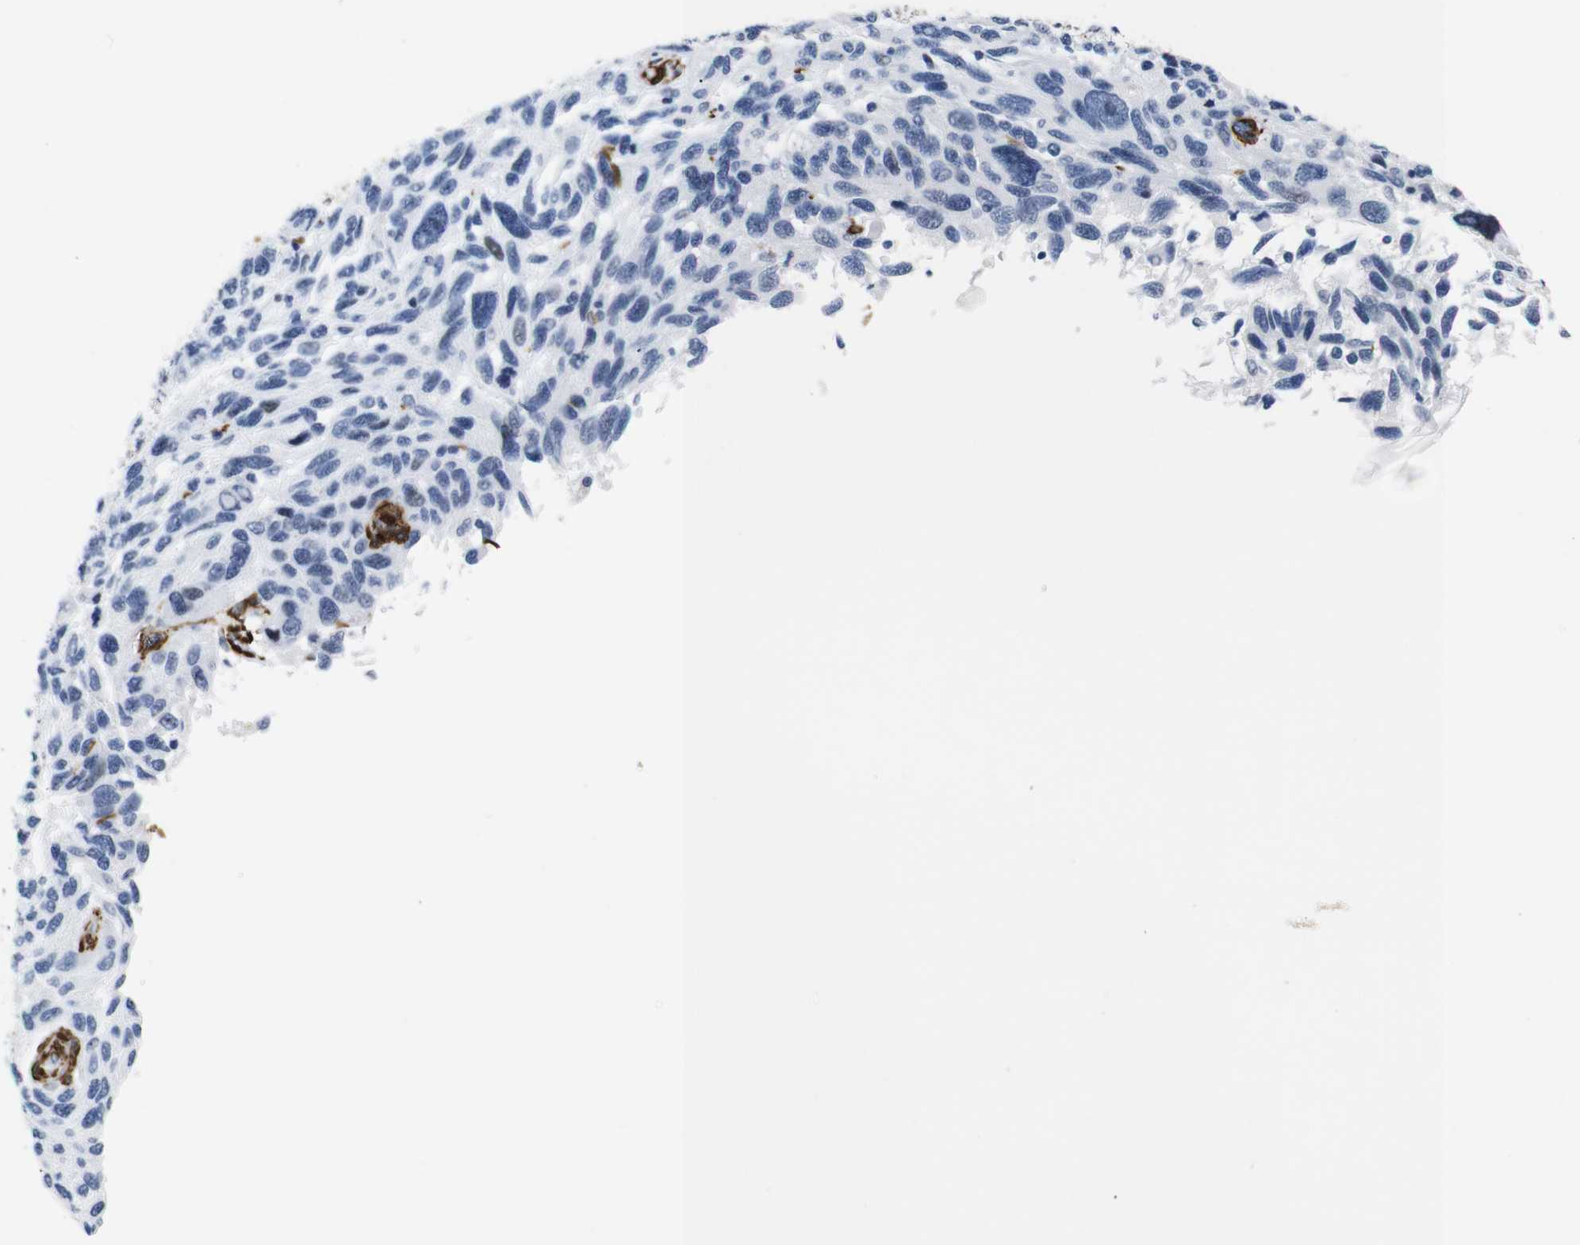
{"staining": {"intensity": "negative", "quantity": "none", "location": "none"}, "tissue": "melanoma", "cell_type": "Tumor cells", "image_type": "cancer", "snomed": [{"axis": "morphology", "description": "Malignant melanoma, NOS"}, {"axis": "topography", "description": "Skin"}], "caption": "Immunohistochemical staining of melanoma shows no significant staining in tumor cells. Nuclei are stained in blue.", "gene": "ACTA2", "patient": {"sex": "male", "age": 53}}